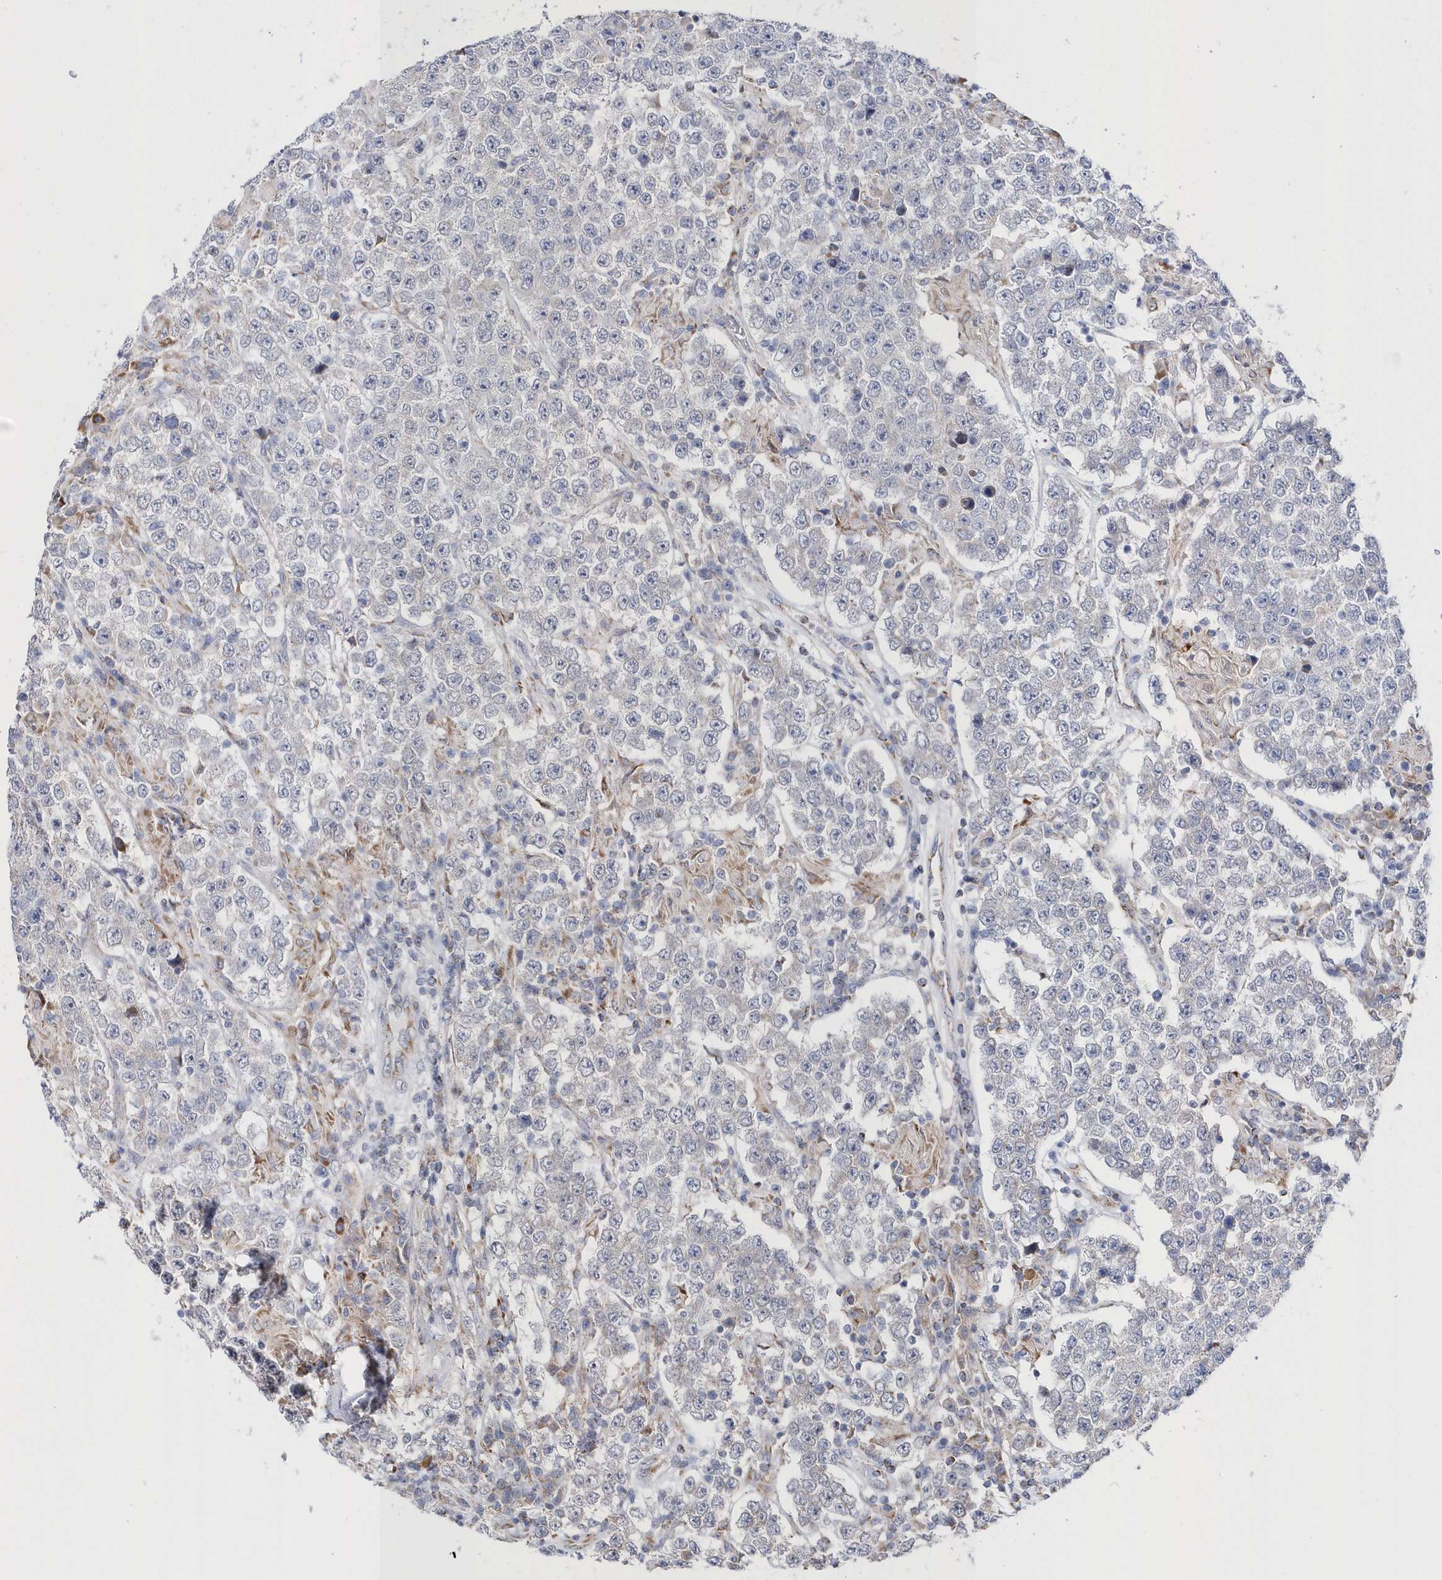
{"staining": {"intensity": "negative", "quantity": "none", "location": "none"}, "tissue": "testis cancer", "cell_type": "Tumor cells", "image_type": "cancer", "snomed": [{"axis": "morphology", "description": "Normal tissue, NOS"}, {"axis": "morphology", "description": "Urothelial carcinoma, High grade"}, {"axis": "morphology", "description": "Seminoma, NOS"}, {"axis": "morphology", "description": "Carcinoma, Embryonal, NOS"}, {"axis": "topography", "description": "Urinary bladder"}, {"axis": "topography", "description": "Testis"}], "caption": "There is no significant staining in tumor cells of seminoma (testis).", "gene": "SPATA5", "patient": {"sex": "male", "age": 41}}